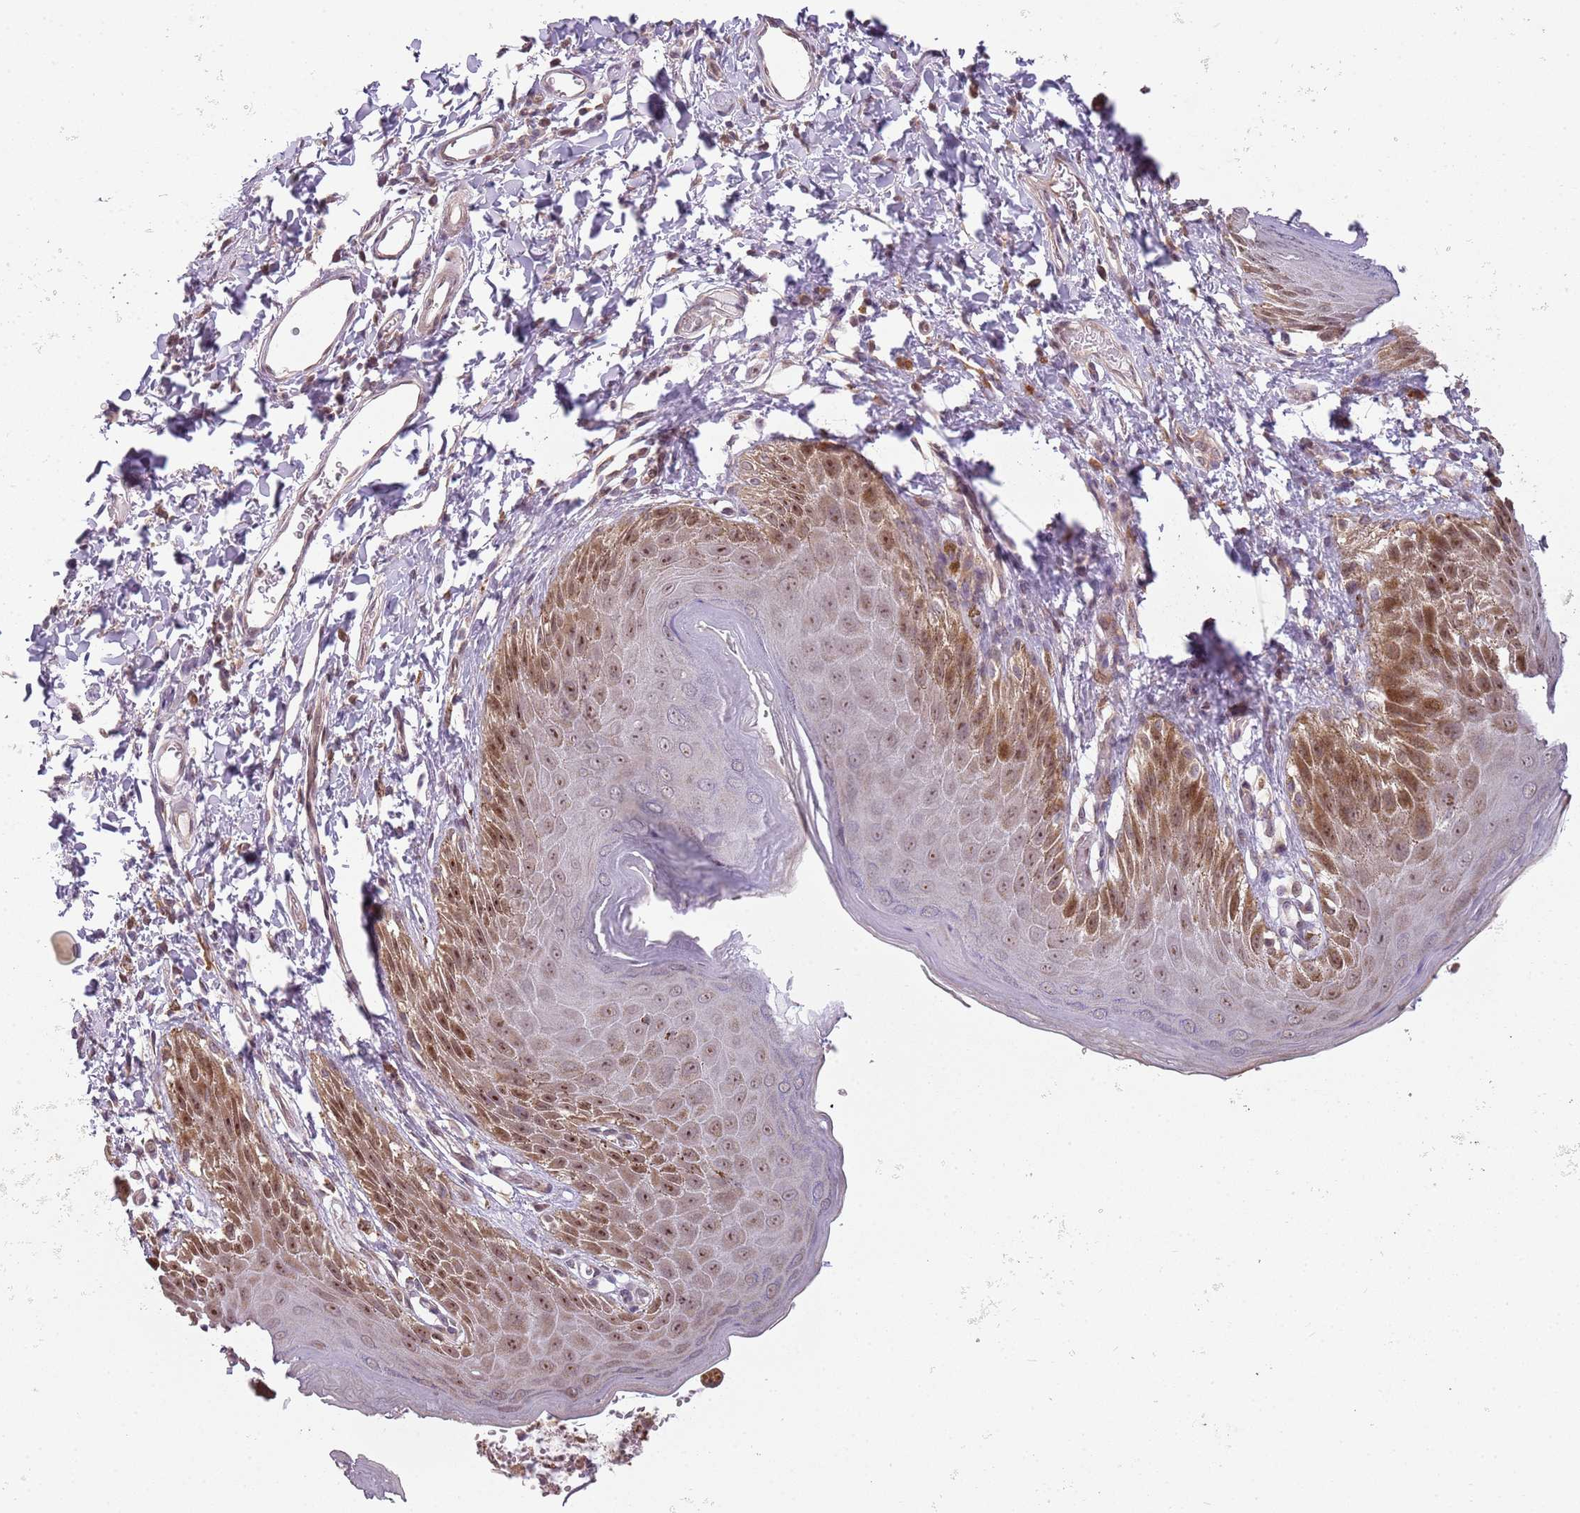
{"staining": {"intensity": "moderate", "quantity": ">75%", "location": "cytoplasmic/membranous,nuclear"}, "tissue": "skin", "cell_type": "Epidermal cells", "image_type": "normal", "snomed": [{"axis": "morphology", "description": "Normal tissue, NOS"}, {"axis": "topography", "description": "Anal"}], "caption": "Protein expression analysis of unremarkable skin demonstrates moderate cytoplasmic/membranous,nuclear positivity in about >75% of epidermal cells. The staining was performed using DAB to visualize the protein expression in brown, while the nuclei were stained in blue with hematoxylin (Magnification: 20x).", "gene": "CHURC1", "patient": {"sex": "male", "age": 44}}